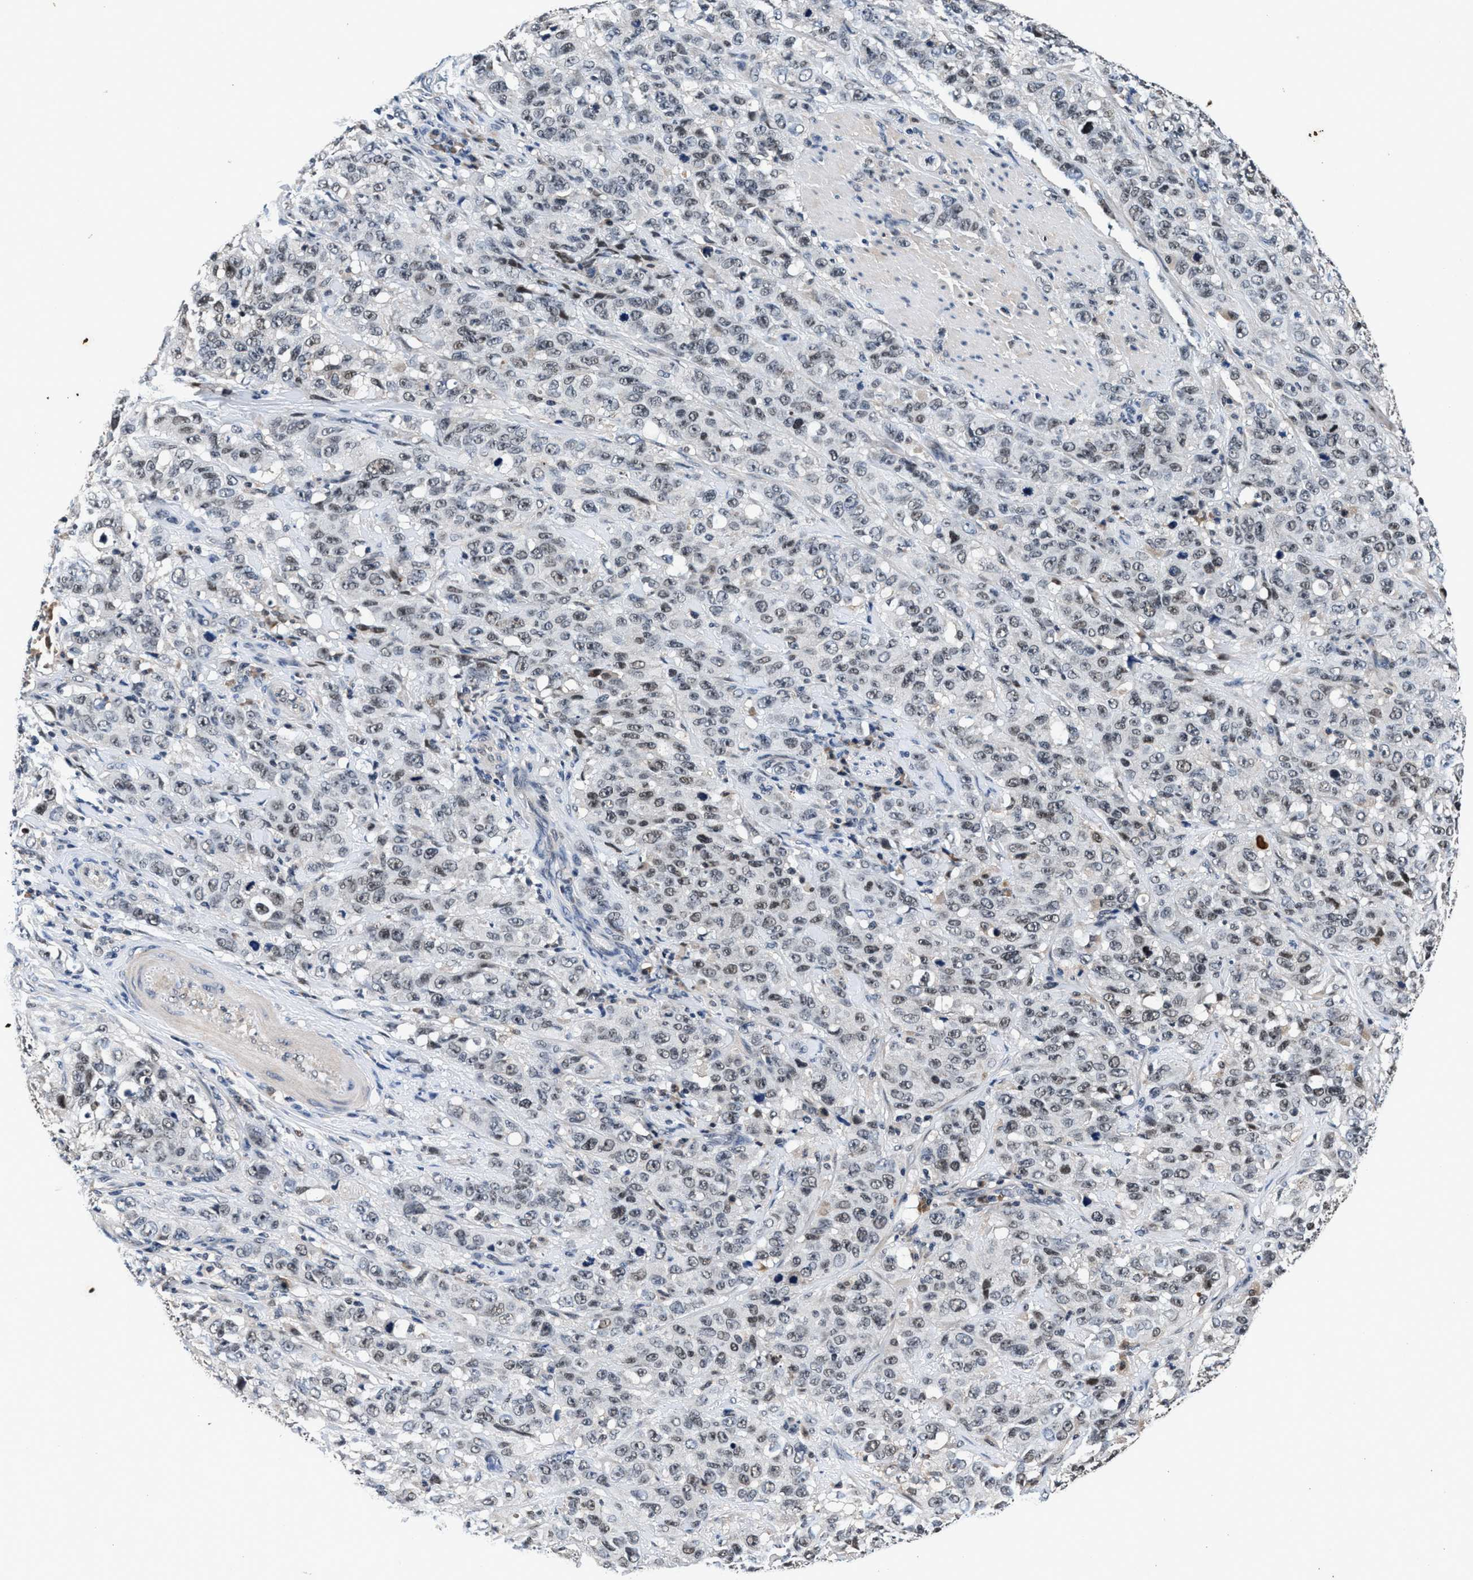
{"staining": {"intensity": "weak", "quantity": "25%-75%", "location": "nuclear"}, "tissue": "stomach cancer", "cell_type": "Tumor cells", "image_type": "cancer", "snomed": [{"axis": "morphology", "description": "Adenocarcinoma, NOS"}, {"axis": "topography", "description": "Stomach"}], "caption": "Protein expression by IHC exhibits weak nuclear expression in approximately 25%-75% of tumor cells in adenocarcinoma (stomach). Using DAB (brown) and hematoxylin (blue) stains, captured at high magnification using brightfield microscopy.", "gene": "USP16", "patient": {"sex": "male", "age": 48}}